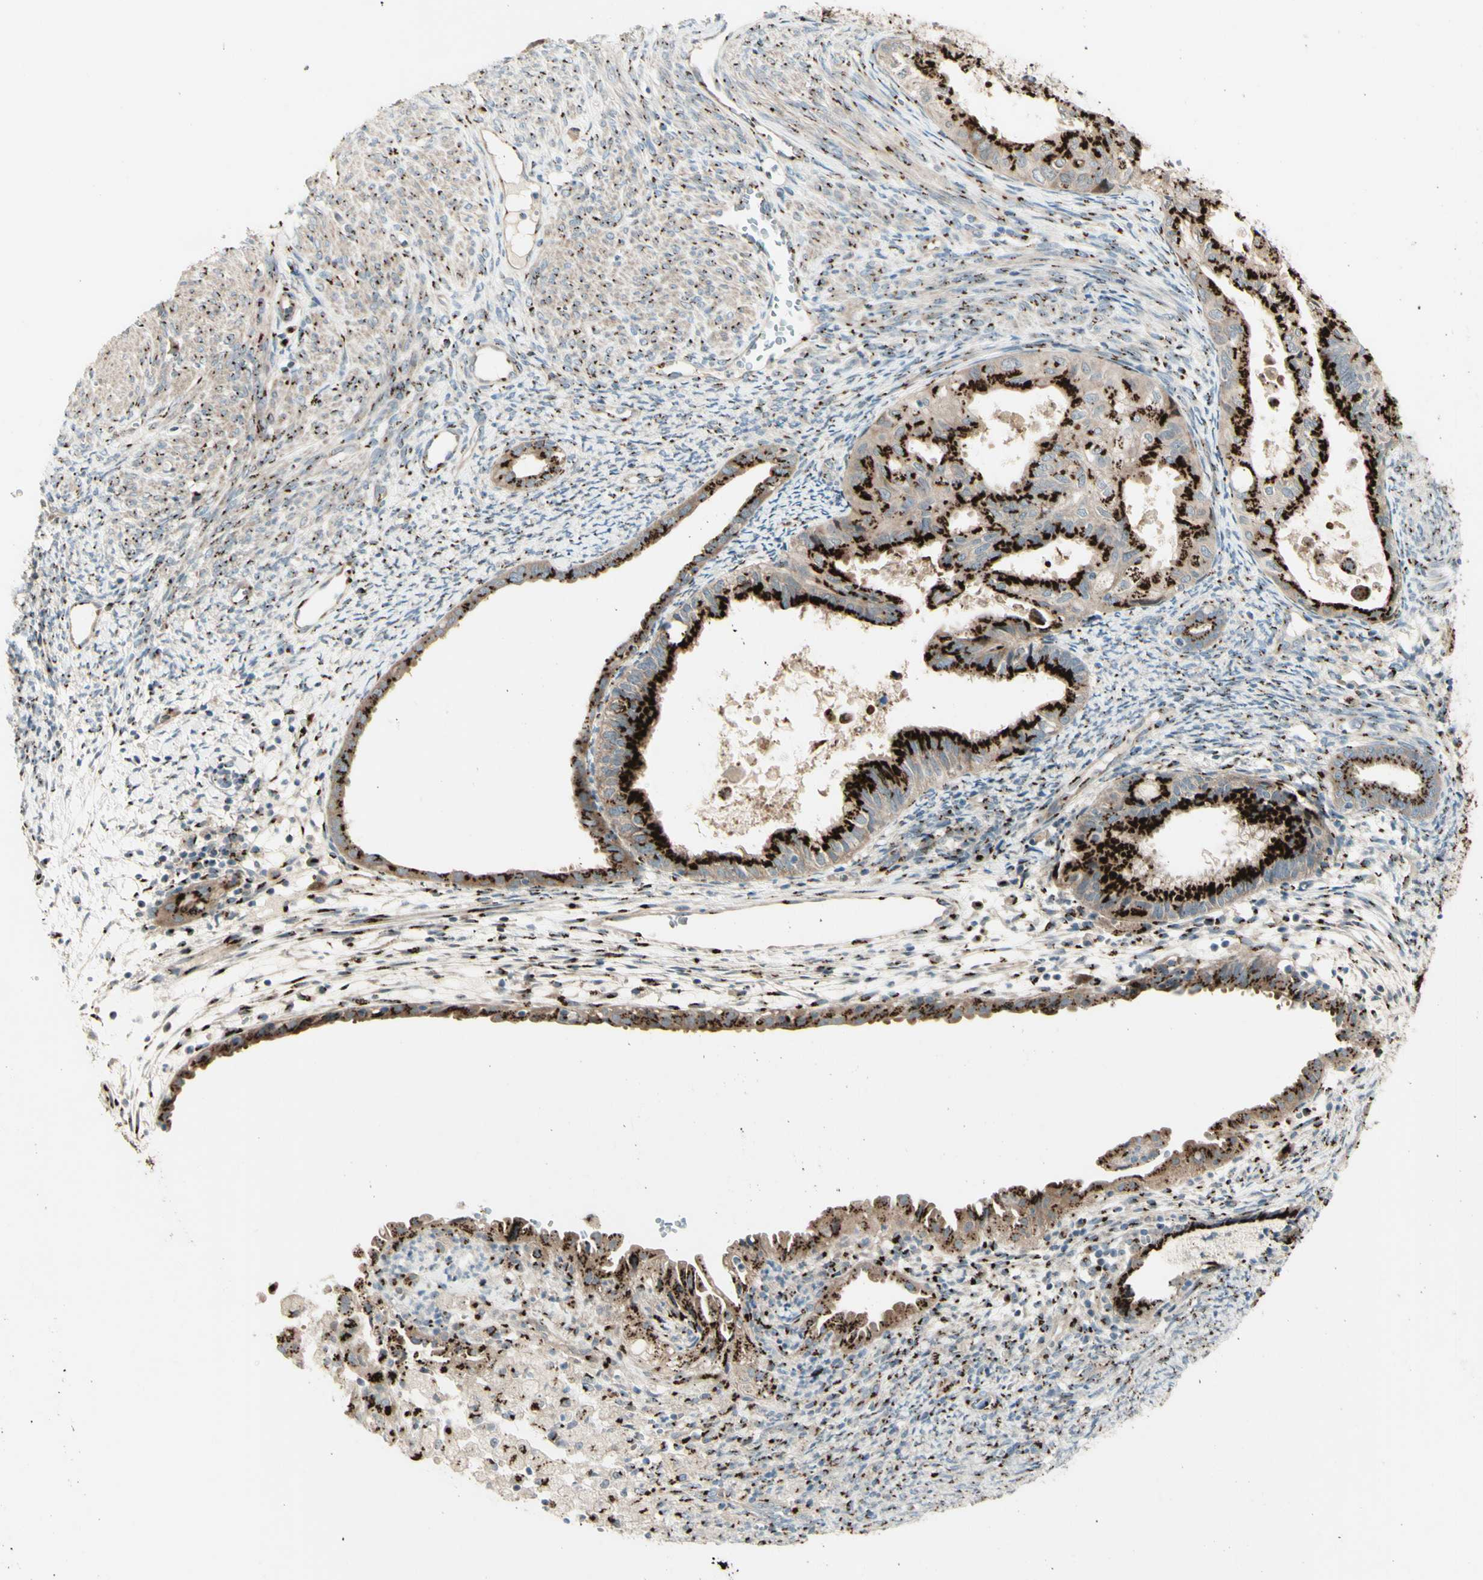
{"staining": {"intensity": "strong", "quantity": ">75%", "location": "cytoplasmic/membranous"}, "tissue": "cervical cancer", "cell_type": "Tumor cells", "image_type": "cancer", "snomed": [{"axis": "morphology", "description": "Normal tissue, NOS"}, {"axis": "morphology", "description": "Adenocarcinoma, NOS"}, {"axis": "topography", "description": "Cervix"}, {"axis": "topography", "description": "Endometrium"}], "caption": "There is high levels of strong cytoplasmic/membranous expression in tumor cells of adenocarcinoma (cervical), as demonstrated by immunohistochemical staining (brown color).", "gene": "BPNT2", "patient": {"sex": "female", "age": 86}}